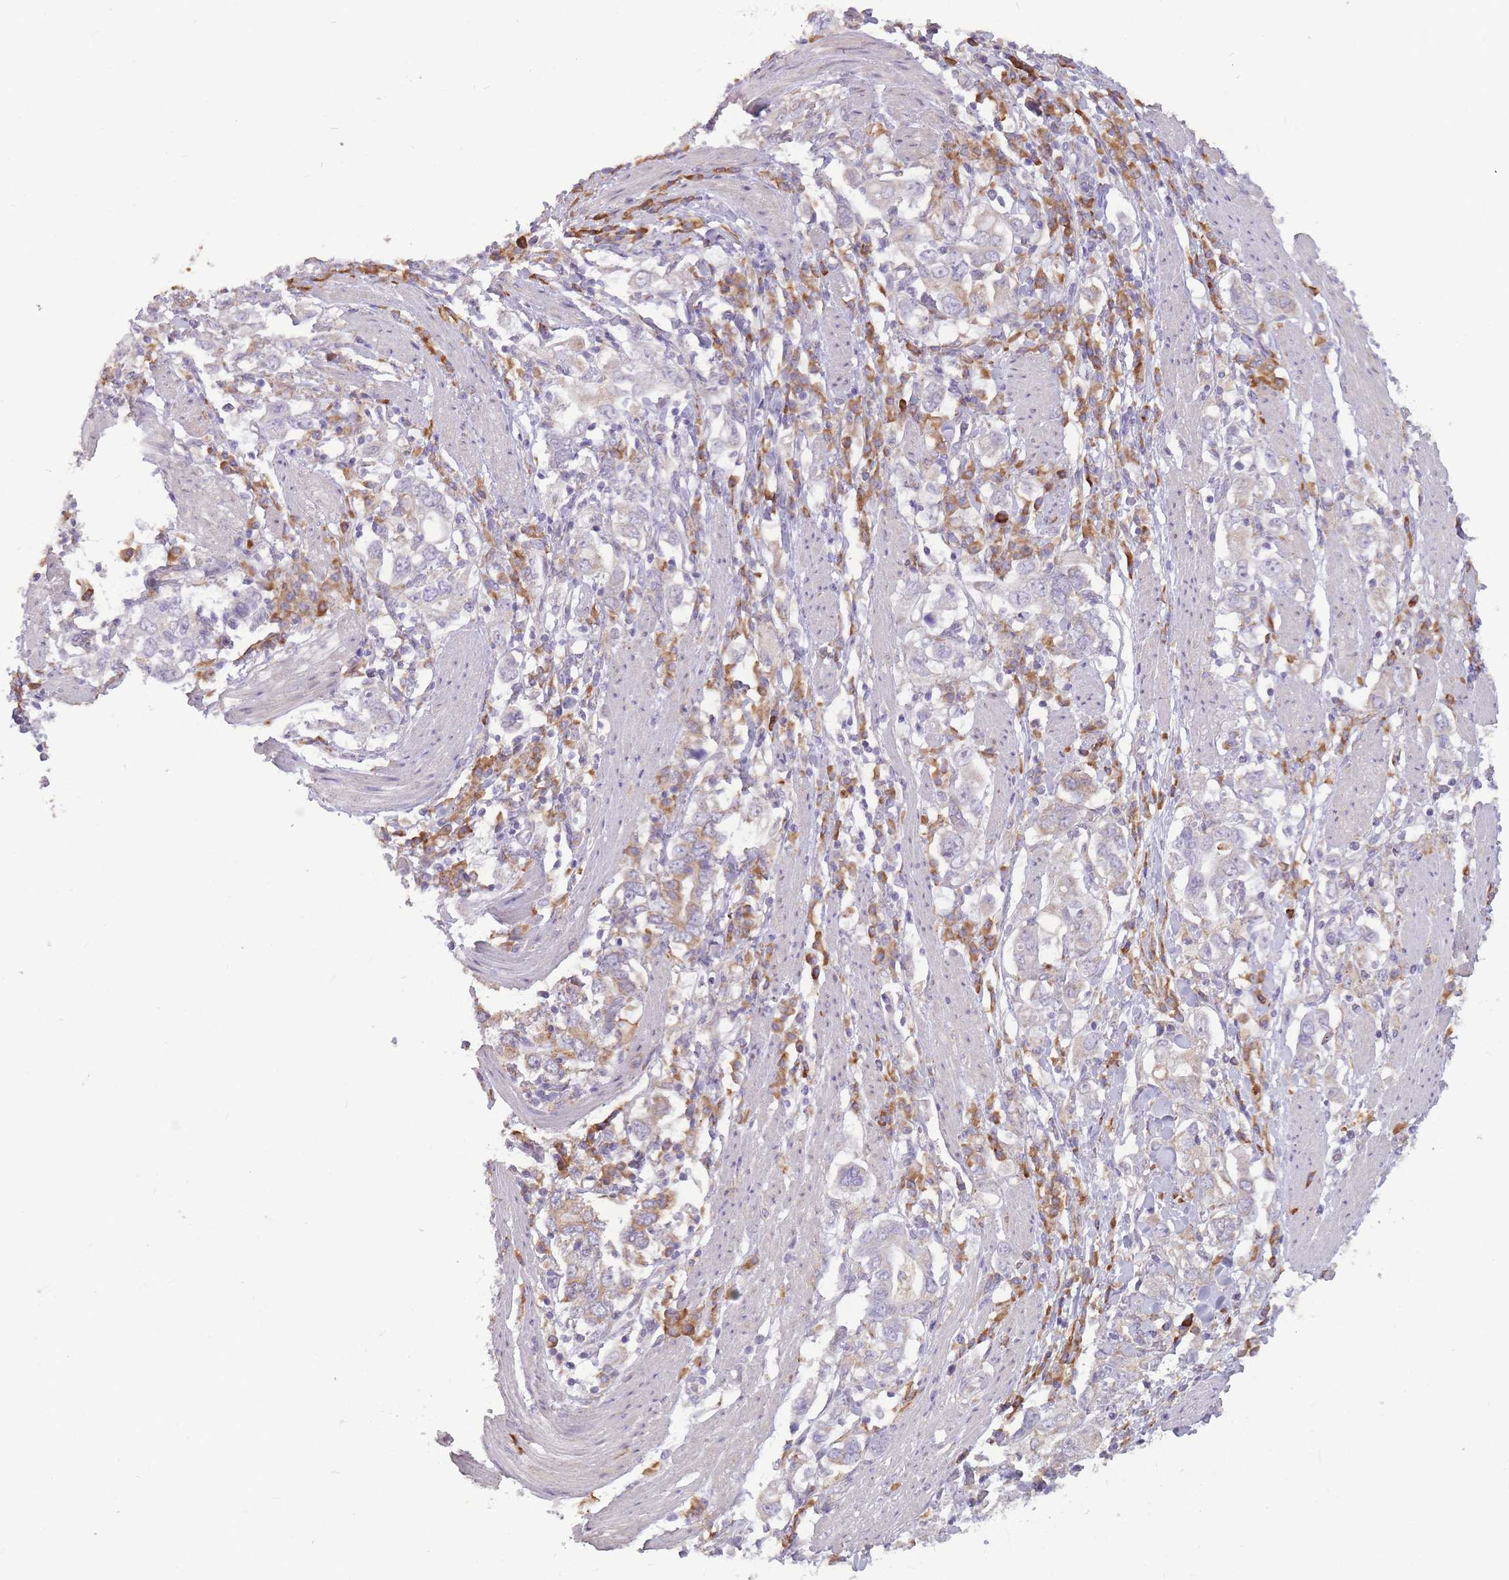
{"staining": {"intensity": "weak", "quantity": "25%-75%", "location": "cytoplasmic/membranous"}, "tissue": "stomach cancer", "cell_type": "Tumor cells", "image_type": "cancer", "snomed": [{"axis": "morphology", "description": "Adenocarcinoma, NOS"}, {"axis": "topography", "description": "Stomach, upper"}, {"axis": "topography", "description": "Stomach"}], "caption": "Protein expression analysis of human stomach cancer (adenocarcinoma) reveals weak cytoplasmic/membranous staining in about 25%-75% of tumor cells.", "gene": "TRAPPC5", "patient": {"sex": "male", "age": 62}}